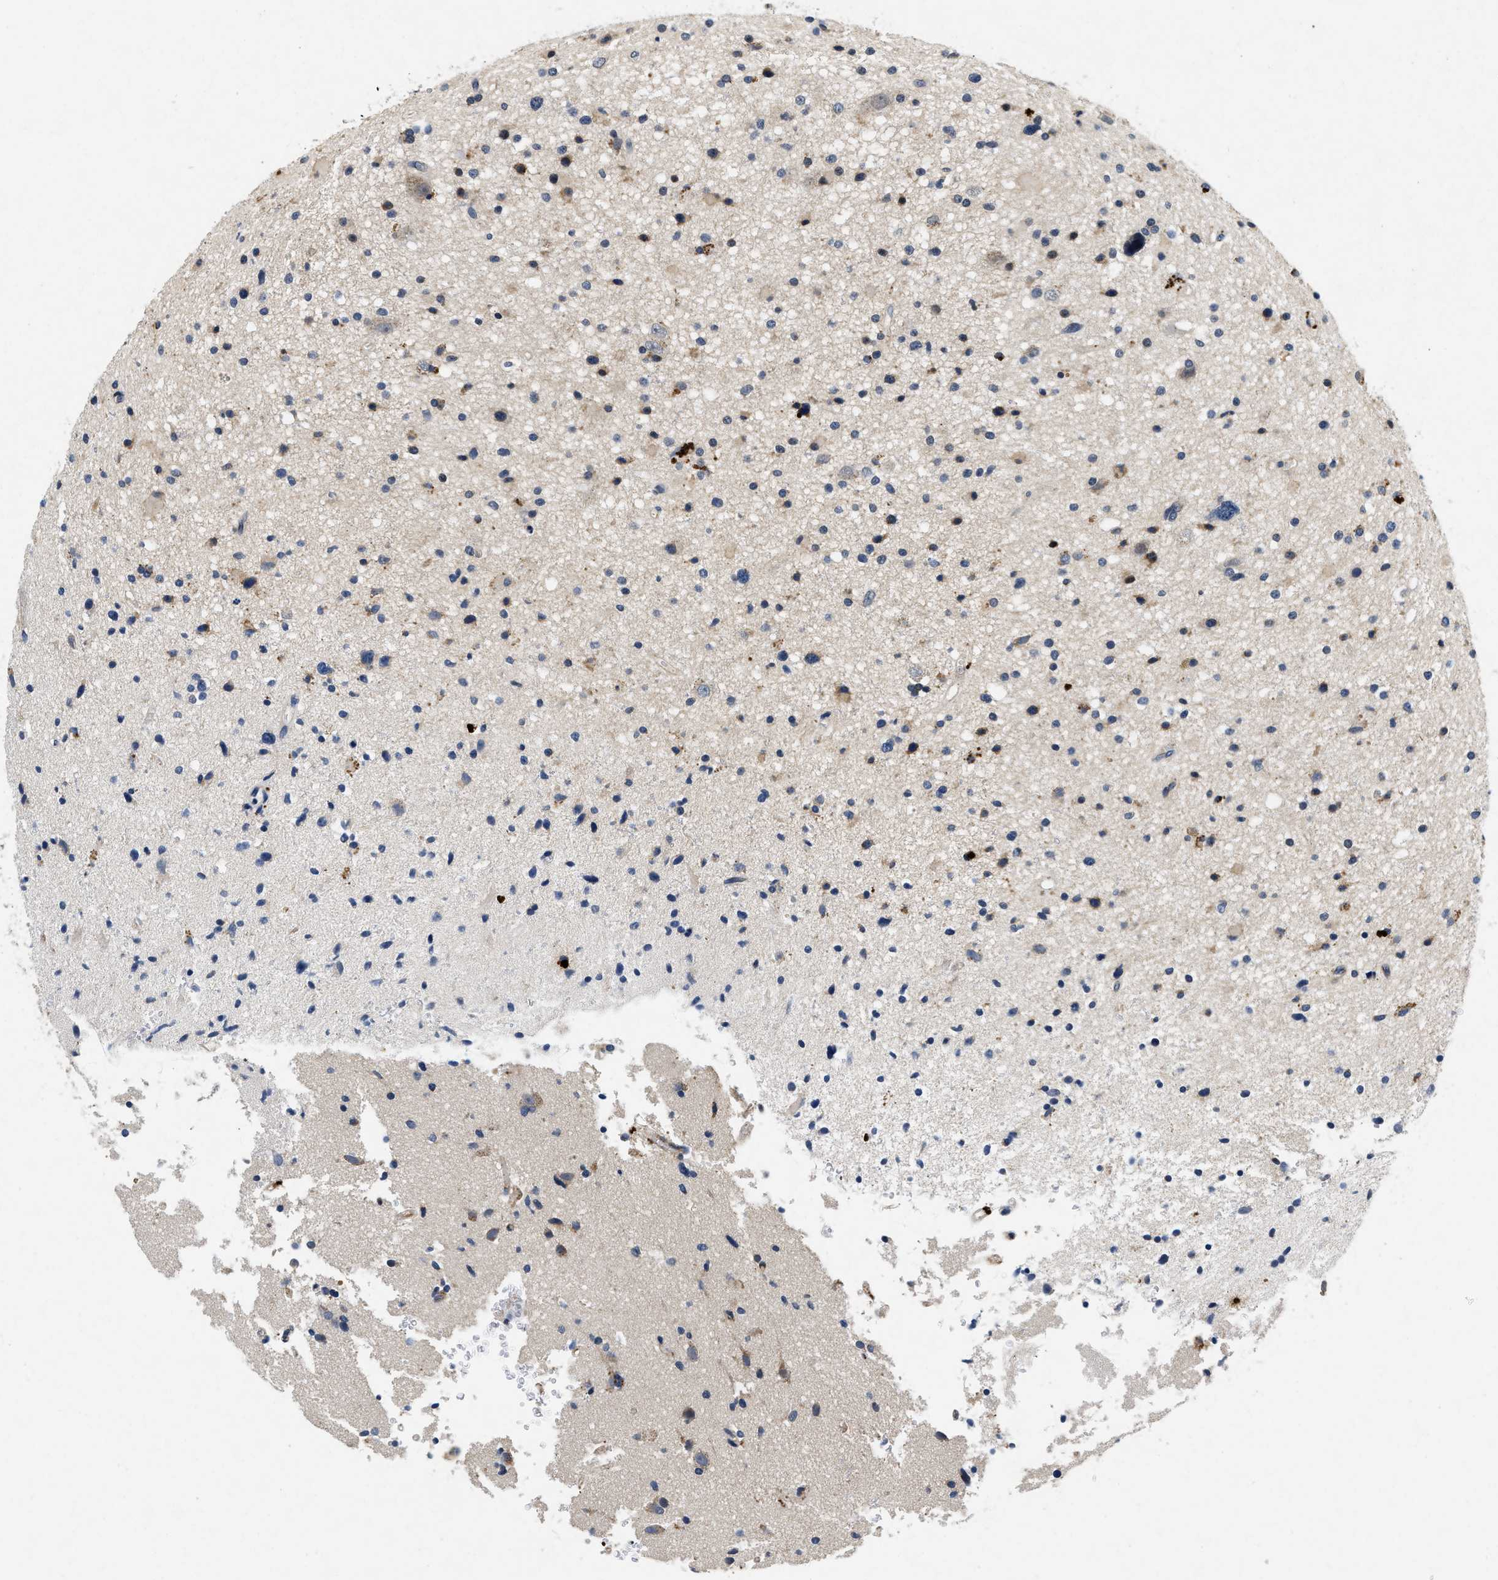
{"staining": {"intensity": "negative", "quantity": "none", "location": "none"}, "tissue": "glioma", "cell_type": "Tumor cells", "image_type": "cancer", "snomed": [{"axis": "morphology", "description": "Glioma, malignant, High grade"}, {"axis": "topography", "description": "Brain"}], "caption": "High power microscopy histopathology image of an IHC photomicrograph of glioma, revealing no significant positivity in tumor cells.", "gene": "PDP1", "patient": {"sex": "male", "age": 33}}